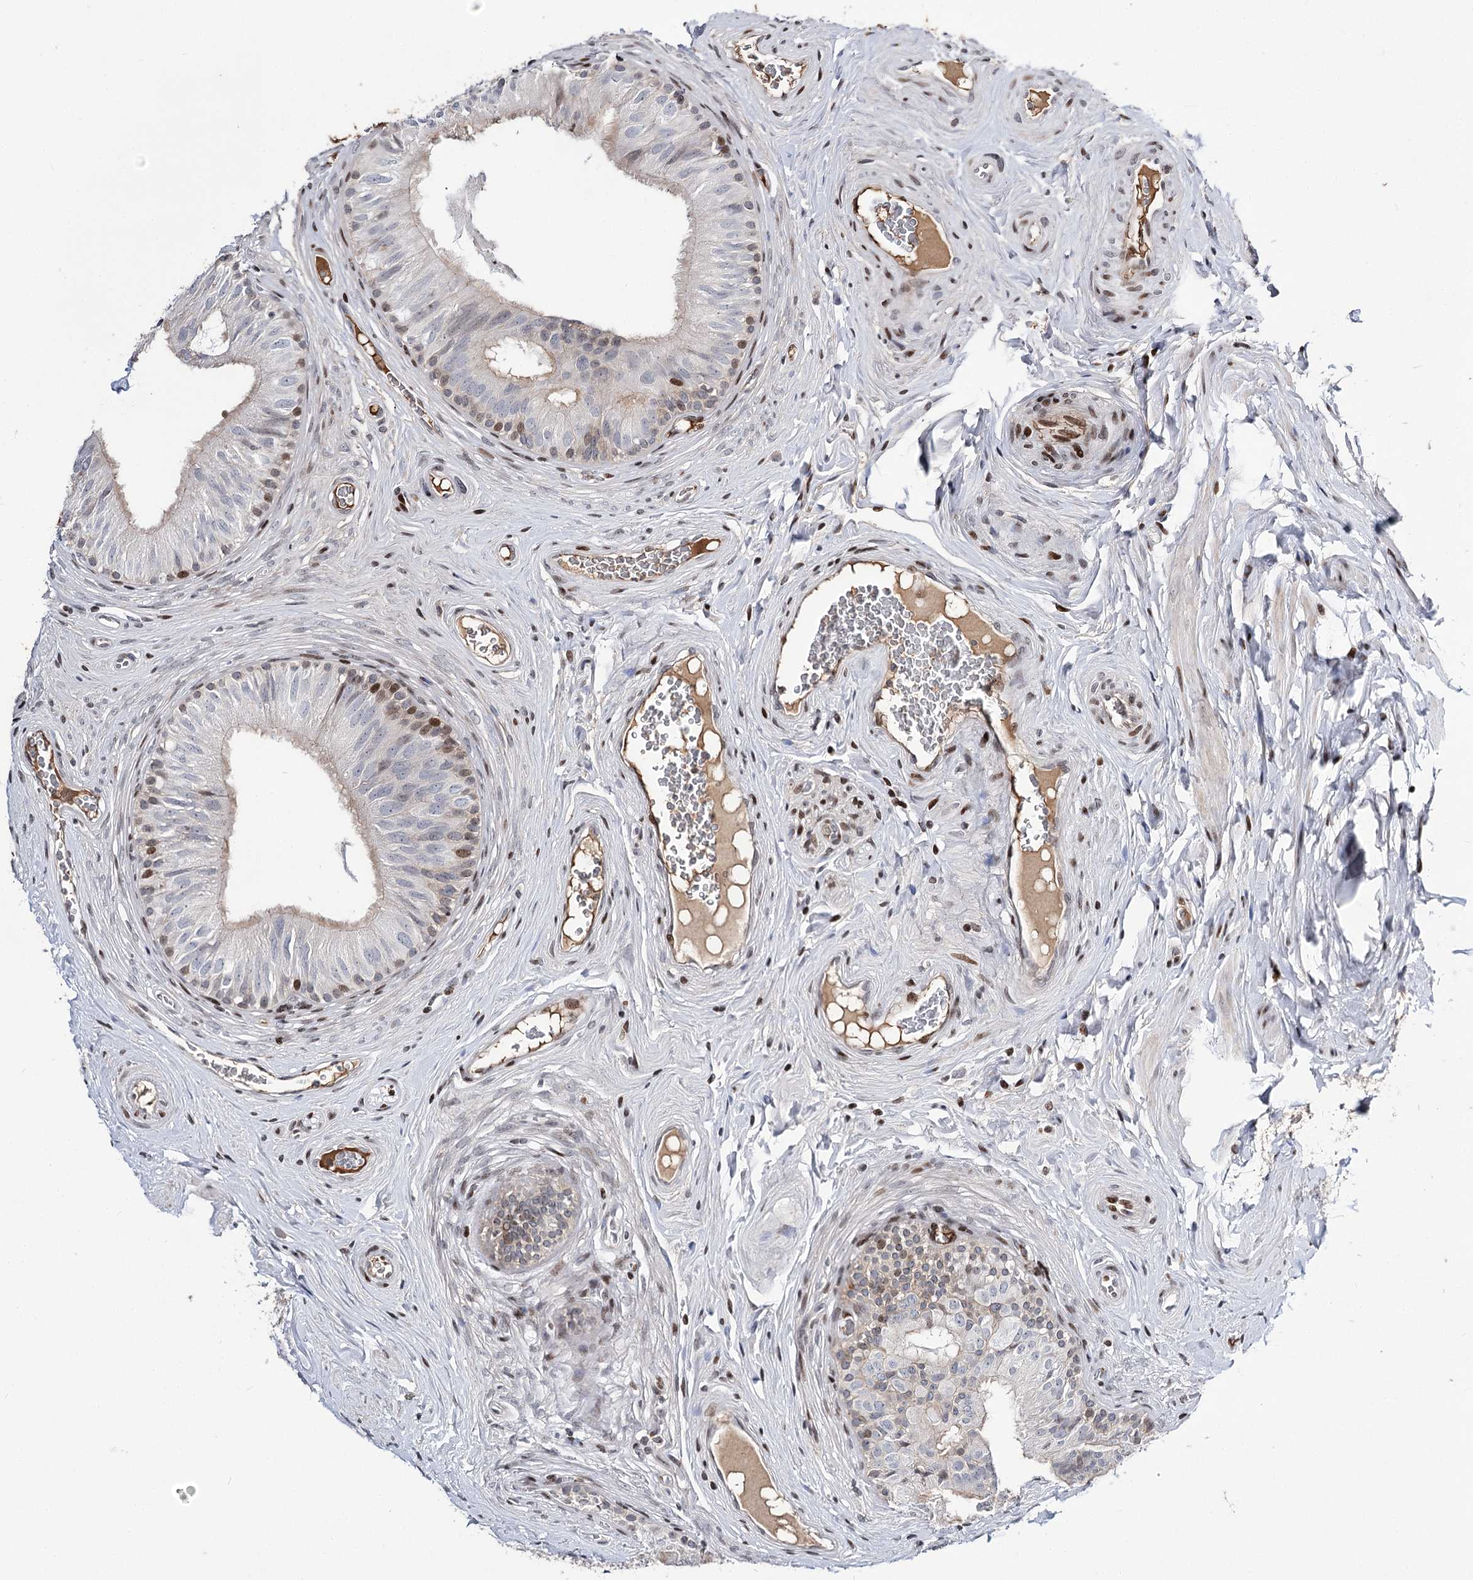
{"staining": {"intensity": "moderate", "quantity": "<25%", "location": "nuclear"}, "tissue": "epididymis", "cell_type": "Glandular cells", "image_type": "normal", "snomed": [{"axis": "morphology", "description": "Normal tissue, NOS"}, {"axis": "topography", "description": "Epididymis"}], "caption": "This histopathology image demonstrates unremarkable epididymis stained with IHC to label a protein in brown. The nuclear of glandular cells show moderate positivity for the protein. Nuclei are counter-stained blue.", "gene": "ITFG2", "patient": {"sex": "male", "age": 46}}